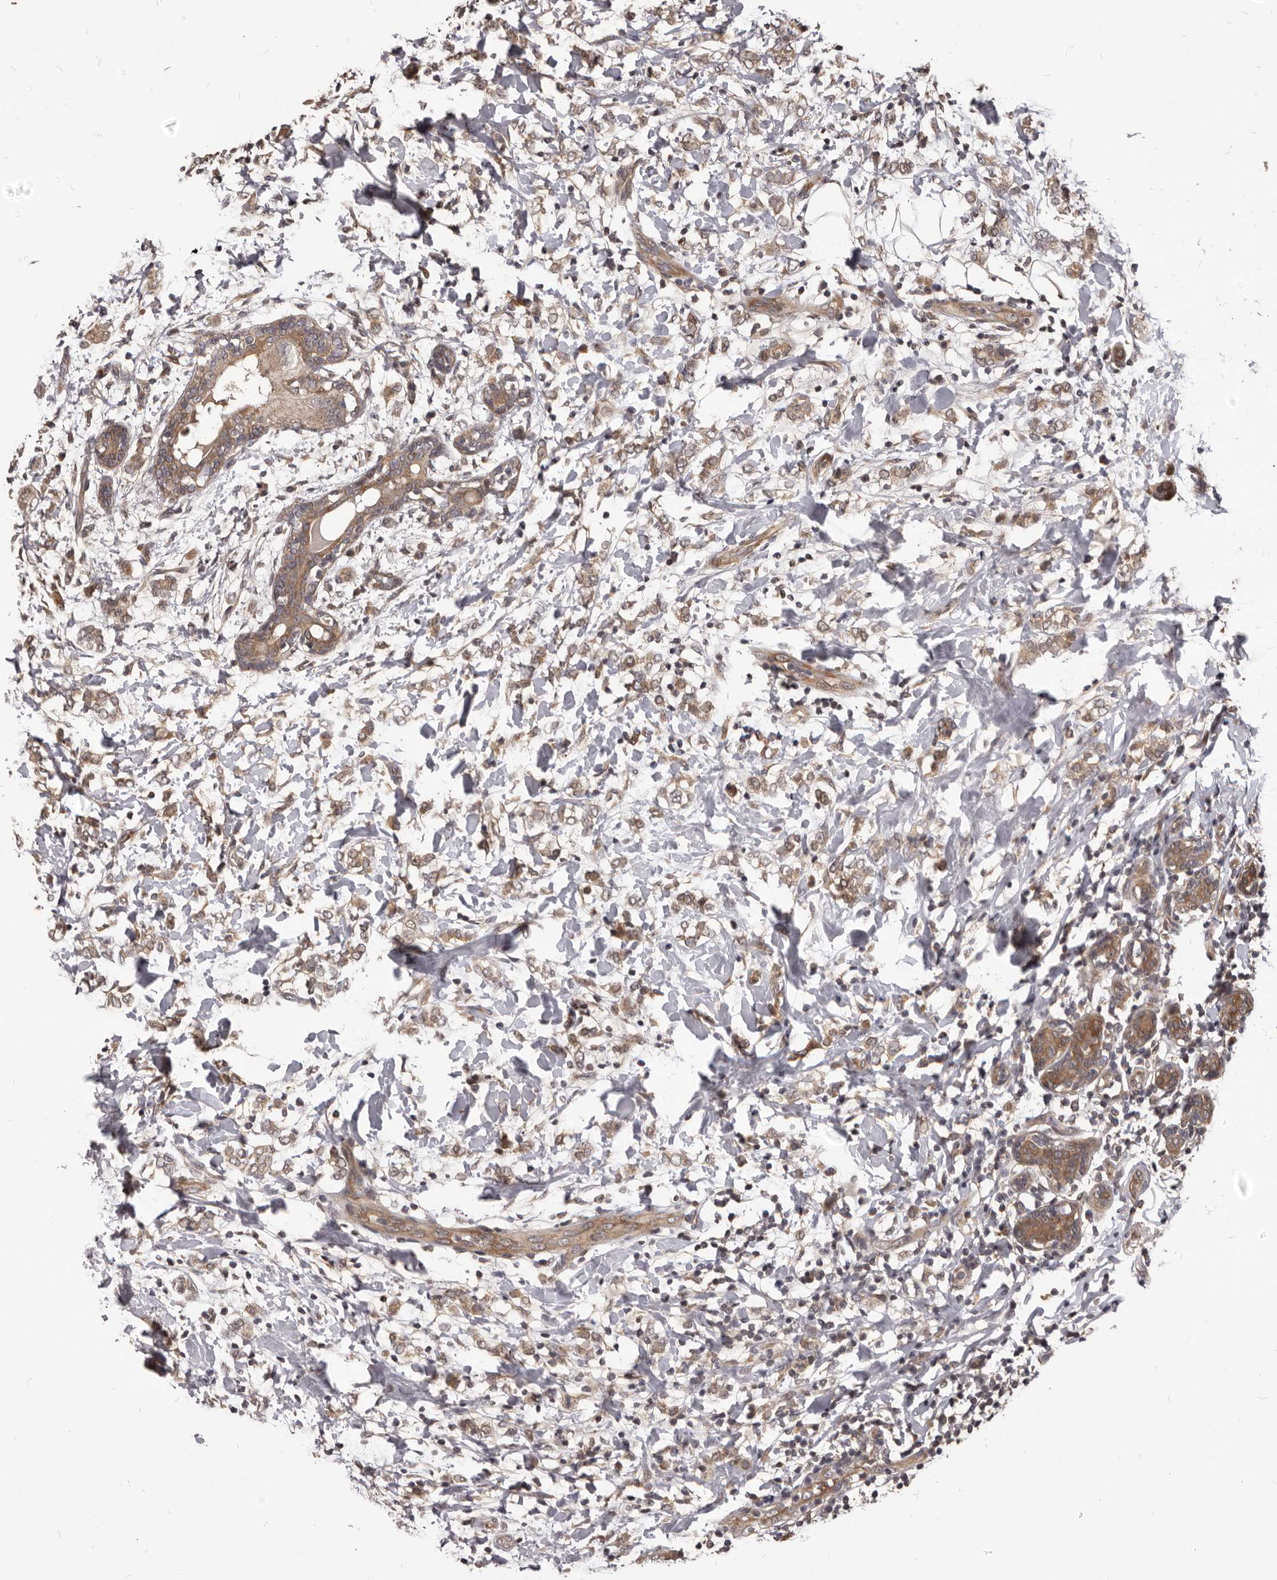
{"staining": {"intensity": "weak", "quantity": ">75%", "location": "cytoplasmic/membranous"}, "tissue": "breast cancer", "cell_type": "Tumor cells", "image_type": "cancer", "snomed": [{"axis": "morphology", "description": "Normal tissue, NOS"}, {"axis": "morphology", "description": "Lobular carcinoma"}, {"axis": "topography", "description": "Breast"}], "caption": "High-power microscopy captured an immunohistochemistry (IHC) micrograph of breast lobular carcinoma, revealing weak cytoplasmic/membranous expression in about >75% of tumor cells.", "gene": "GABPB2", "patient": {"sex": "female", "age": 47}}